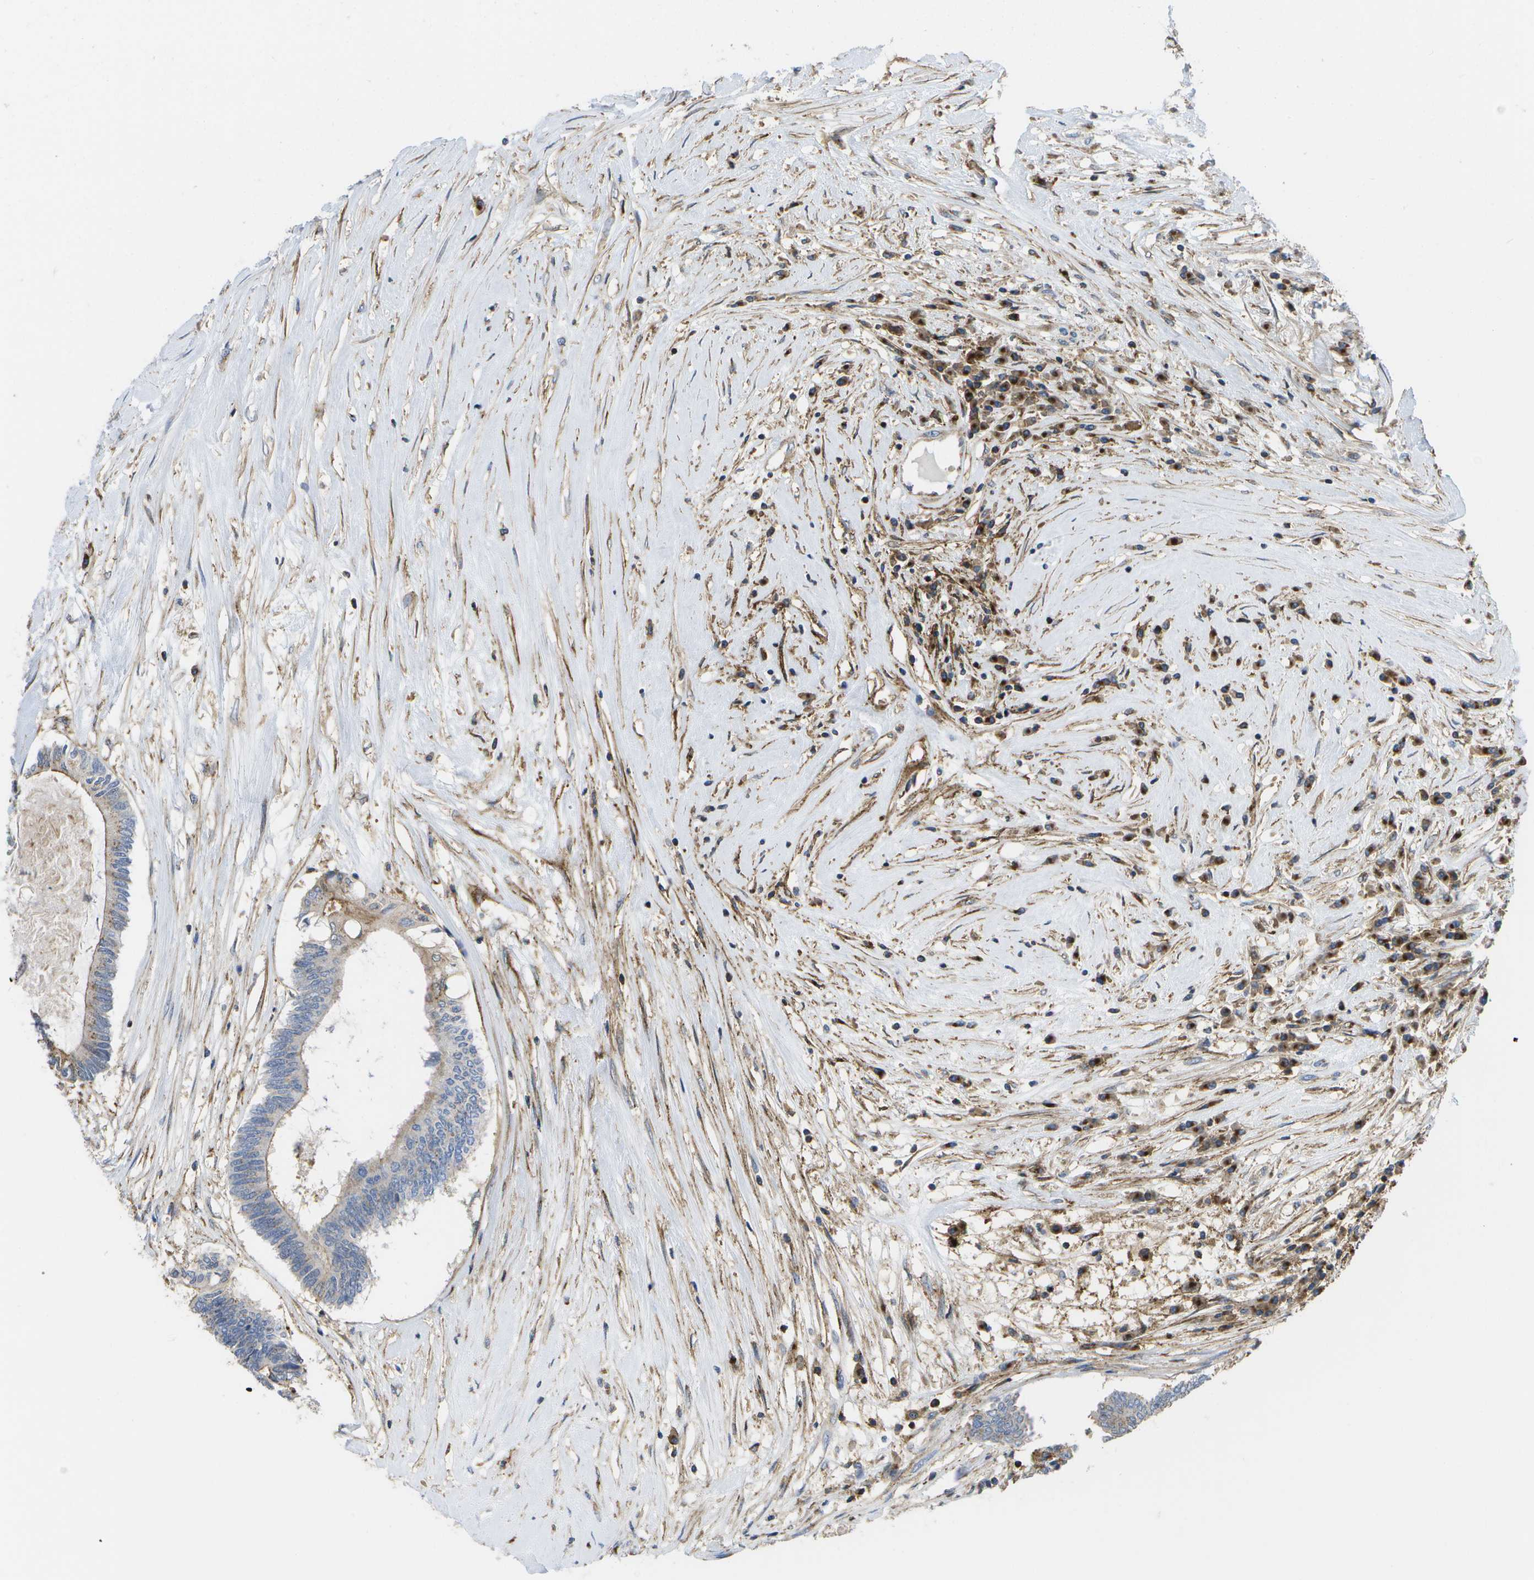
{"staining": {"intensity": "negative", "quantity": "none", "location": "none"}, "tissue": "colorectal cancer", "cell_type": "Tumor cells", "image_type": "cancer", "snomed": [{"axis": "morphology", "description": "Adenocarcinoma, NOS"}, {"axis": "topography", "description": "Rectum"}], "caption": "An image of colorectal cancer (adenocarcinoma) stained for a protein reveals no brown staining in tumor cells.", "gene": "BST2", "patient": {"sex": "male", "age": 63}}